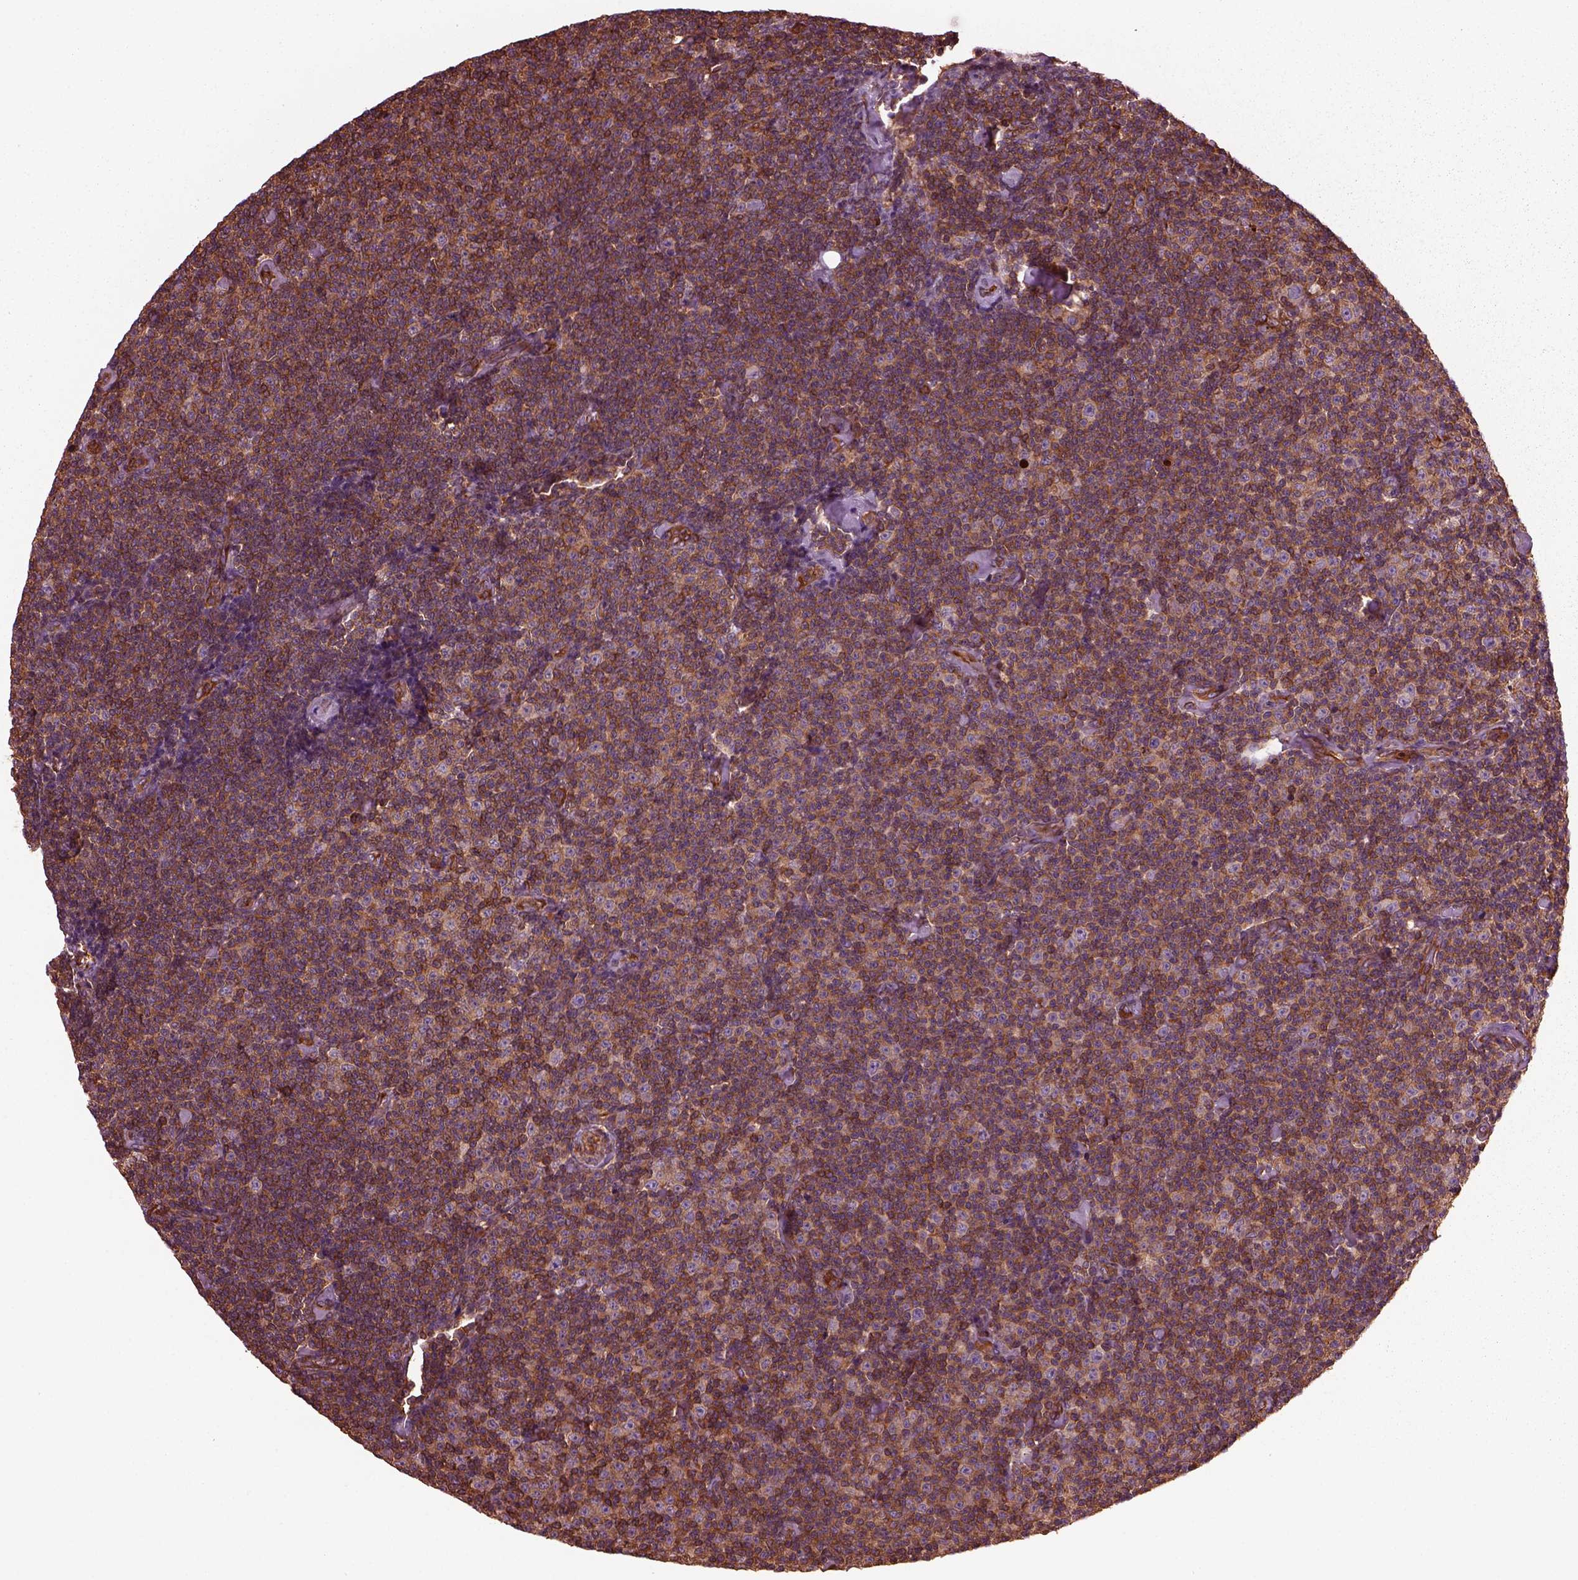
{"staining": {"intensity": "strong", "quantity": ">75%", "location": "cytoplasmic/membranous"}, "tissue": "lymphoma", "cell_type": "Tumor cells", "image_type": "cancer", "snomed": [{"axis": "morphology", "description": "Malignant lymphoma, non-Hodgkin's type, Low grade"}, {"axis": "topography", "description": "Lymph node"}], "caption": "Immunohistochemistry (IHC) histopathology image of neoplastic tissue: human lymphoma stained using immunohistochemistry demonstrates high levels of strong protein expression localized specifically in the cytoplasmic/membranous of tumor cells, appearing as a cytoplasmic/membranous brown color.", "gene": "MYL6", "patient": {"sex": "male", "age": 81}}